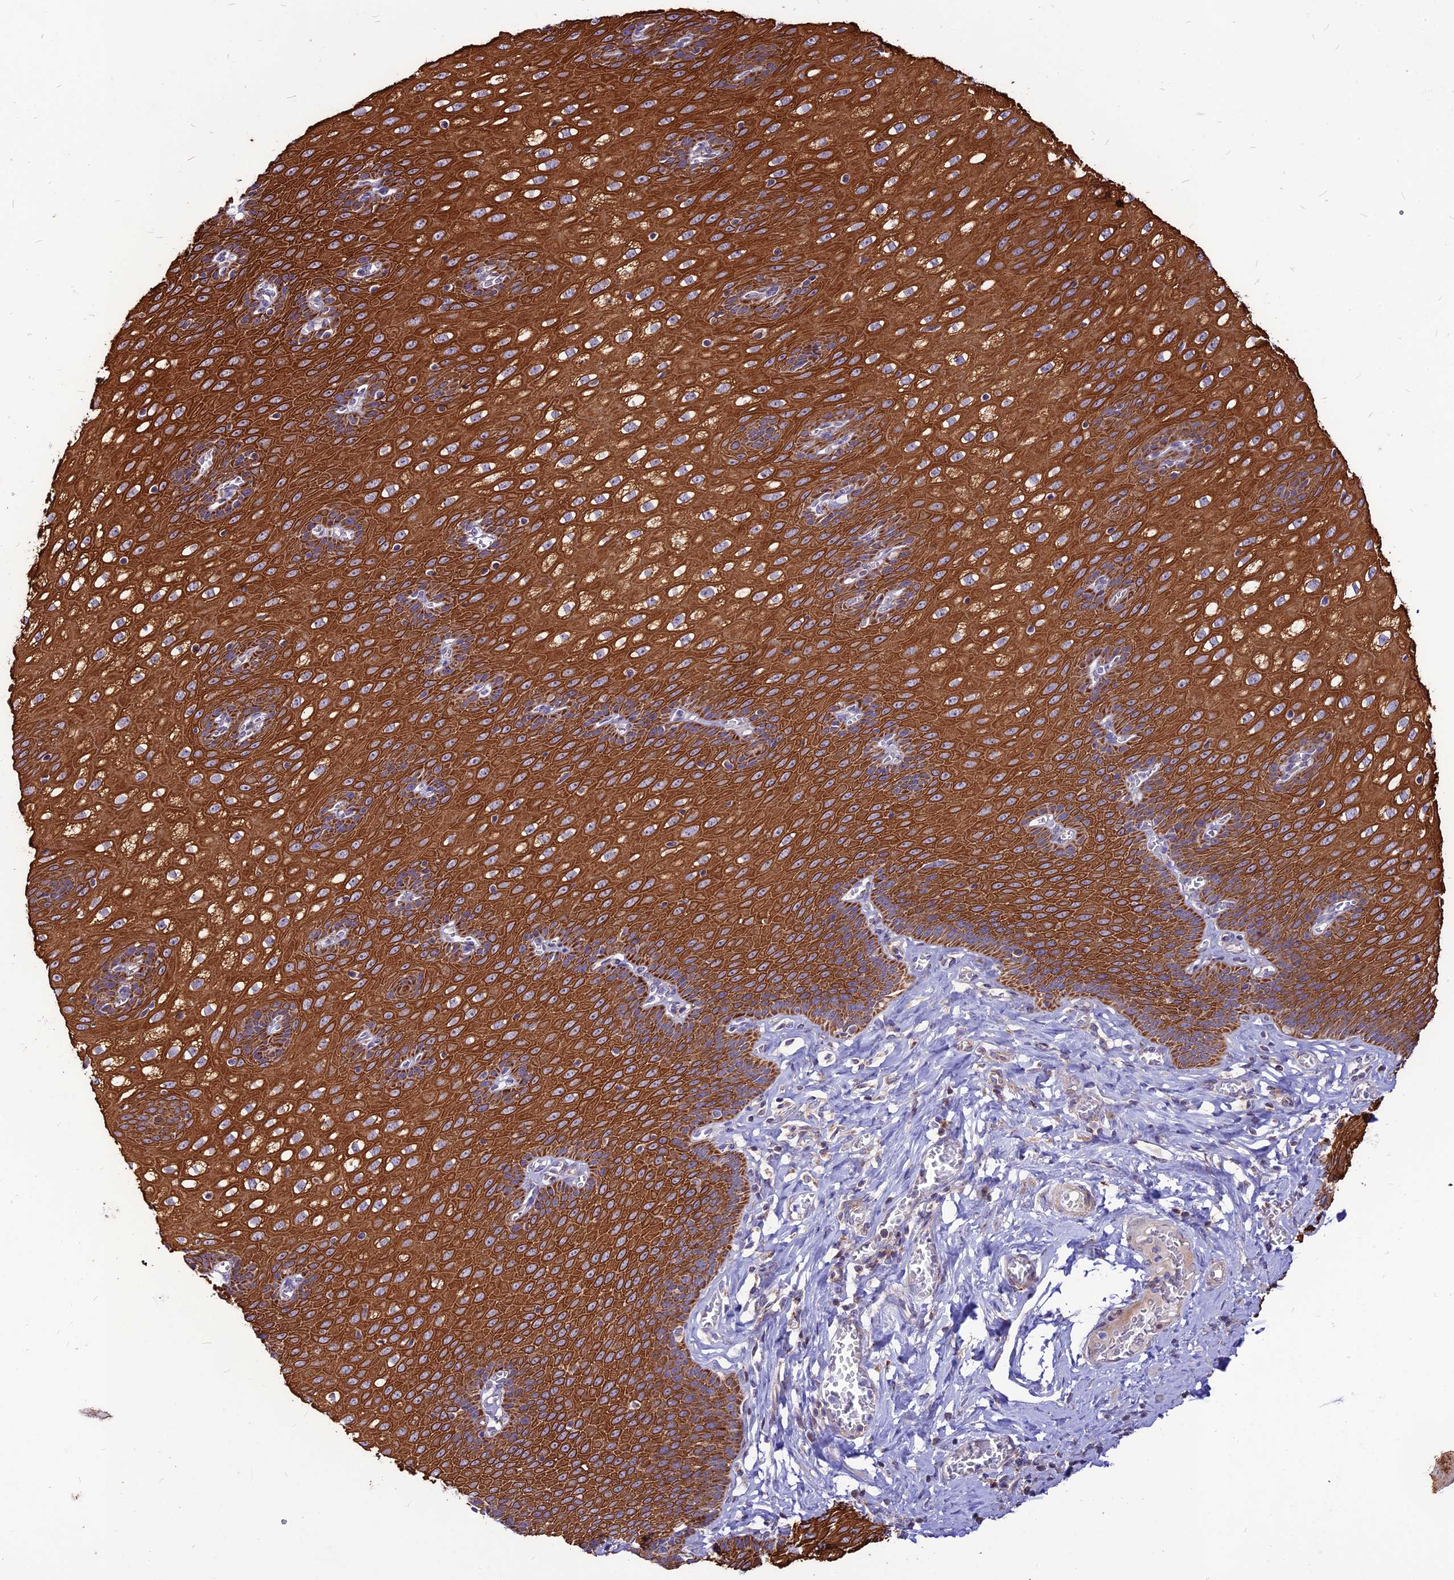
{"staining": {"intensity": "strong", "quantity": ">75%", "location": "cytoplasmic/membranous"}, "tissue": "esophagus", "cell_type": "Squamous epithelial cells", "image_type": "normal", "snomed": [{"axis": "morphology", "description": "Normal tissue, NOS"}, {"axis": "topography", "description": "Esophagus"}], "caption": "An image of esophagus stained for a protein reveals strong cytoplasmic/membranous brown staining in squamous epithelial cells. Nuclei are stained in blue.", "gene": "ECI1", "patient": {"sex": "male", "age": 60}}